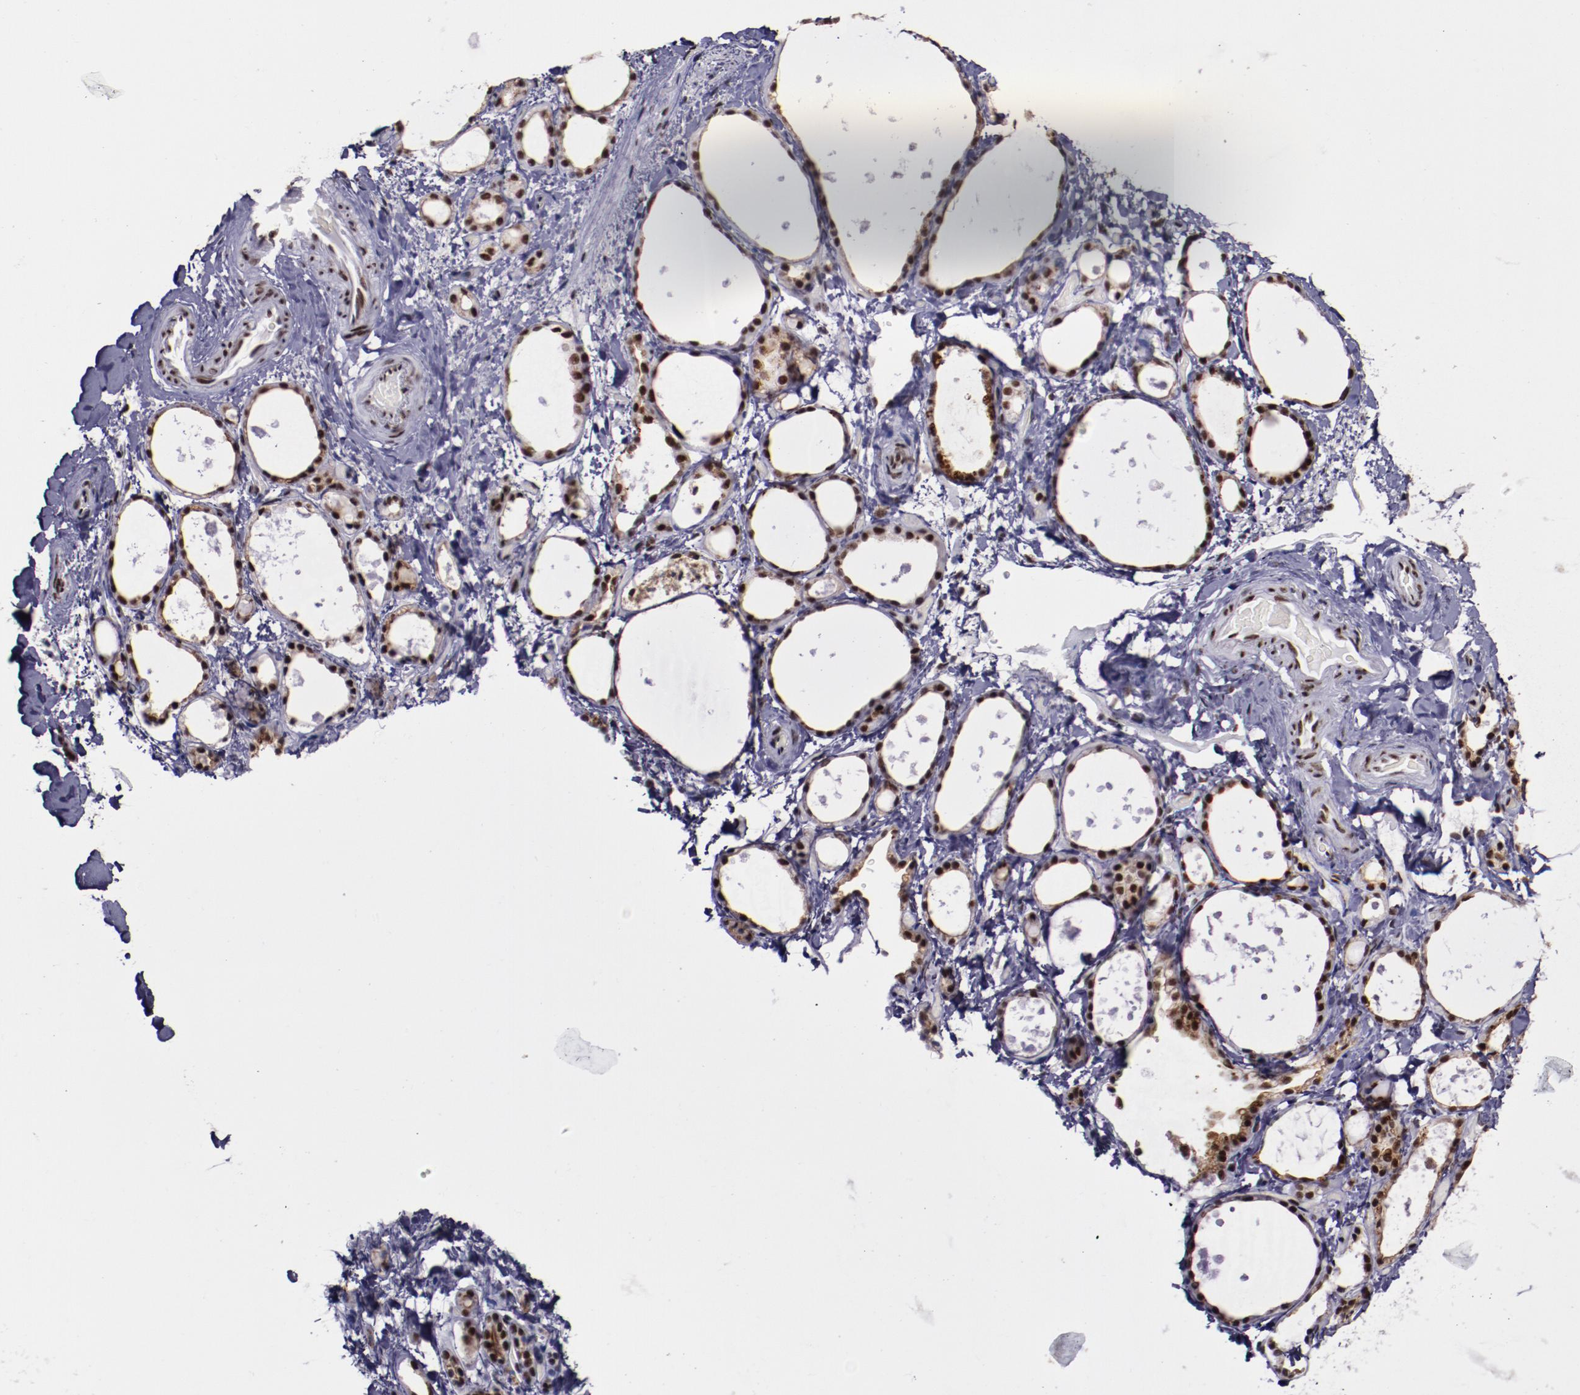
{"staining": {"intensity": "strong", "quantity": ">75%", "location": "nuclear"}, "tissue": "thyroid gland", "cell_type": "Glandular cells", "image_type": "normal", "snomed": [{"axis": "morphology", "description": "Normal tissue, NOS"}, {"axis": "topography", "description": "Thyroid gland"}], "caption": "Strong nuclear positivity is identified in about >75% of glandular cells in unremarkable thyroid gland. Ihc stains the protein of interest in brown and the nuclei are stained blue.", "gene": "PPP4R3A", "patient": {"sex": "female", "age": 75}}